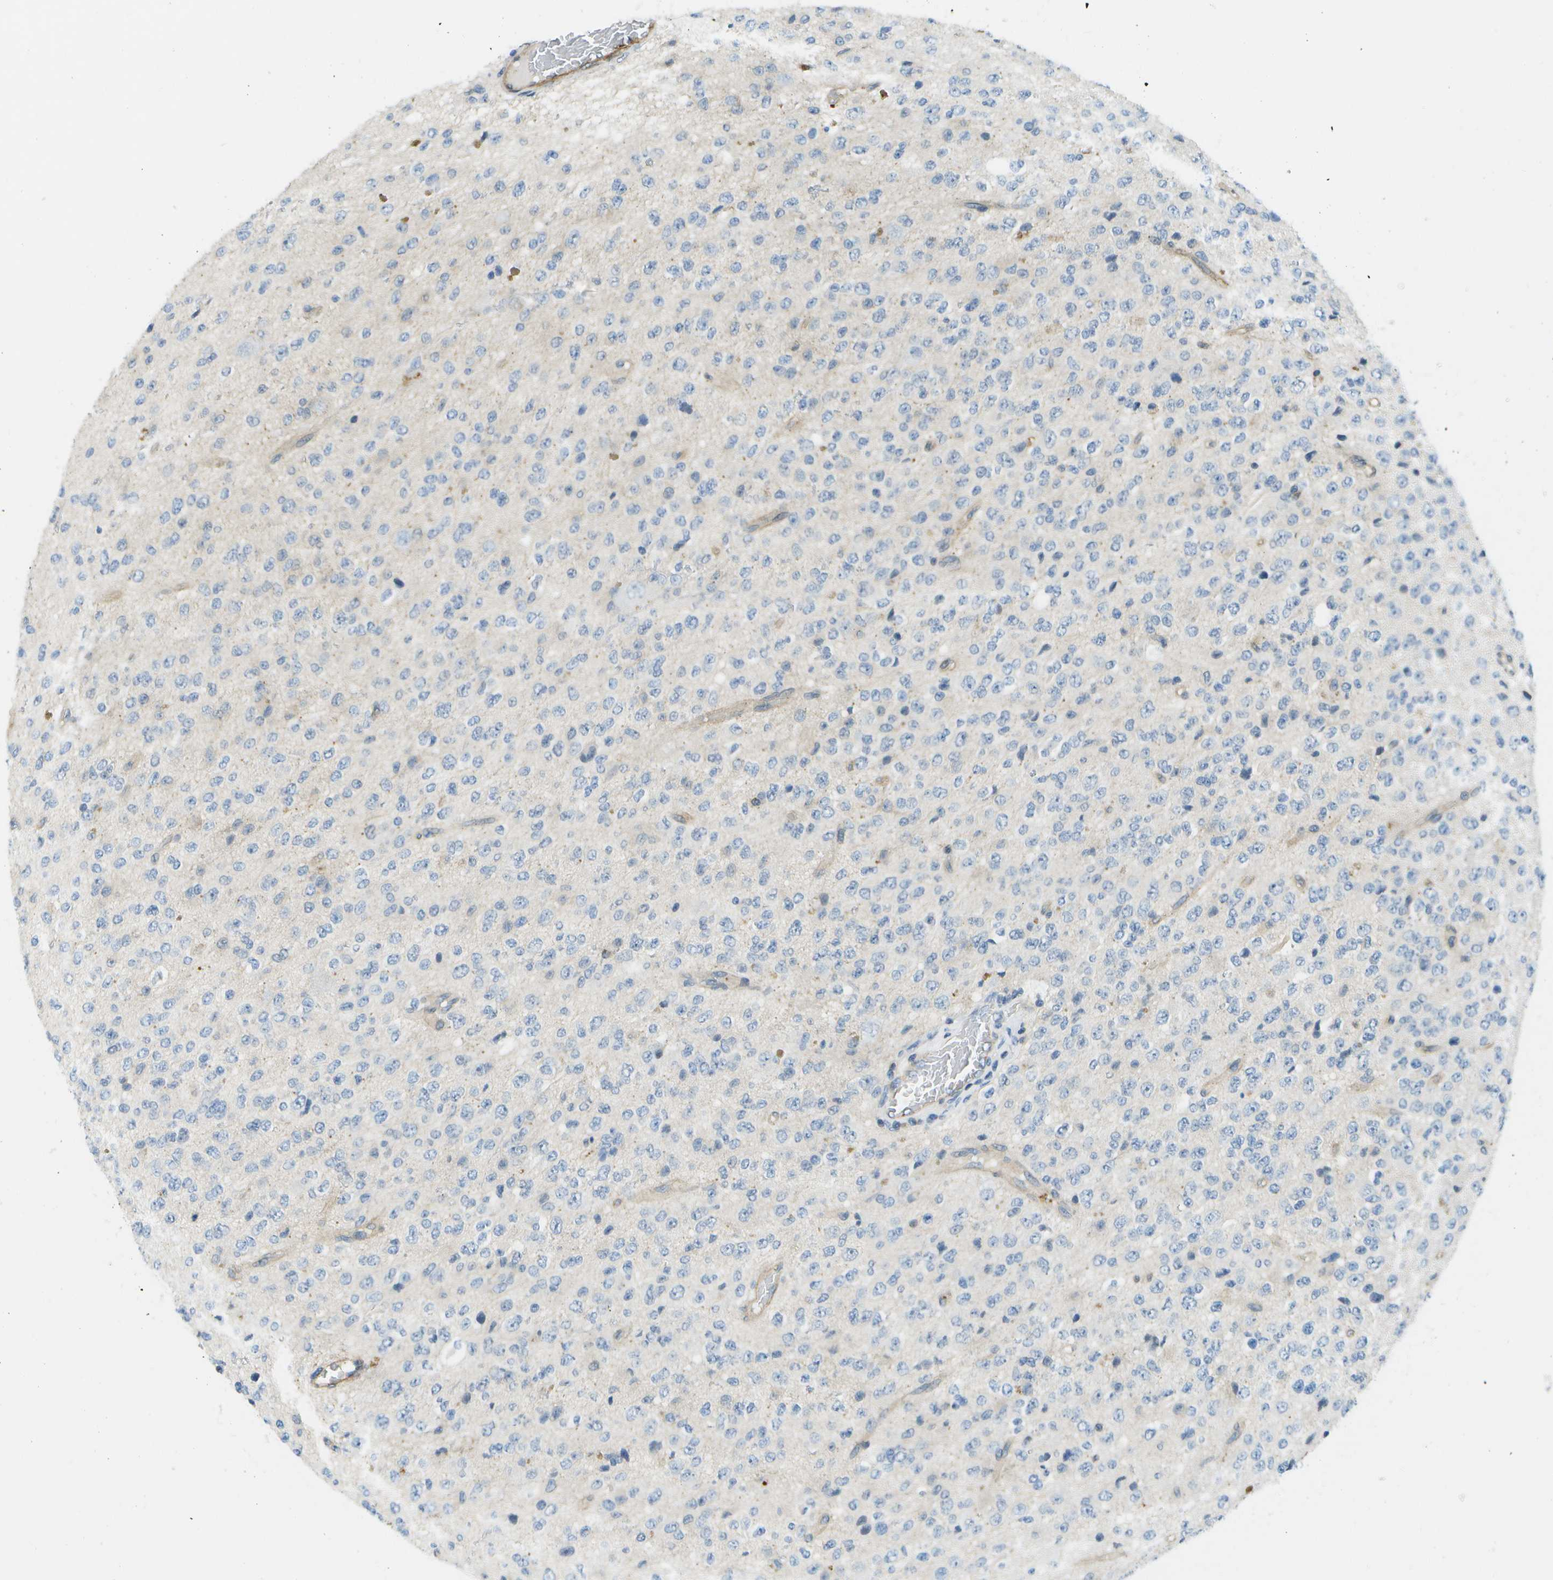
{"staining": {"intensity": "negative", "quantity": "none", "location": "none"}, "tissue": "glioma", "cell_type": "Tumor cells", "image_type": "cancer", "snomed": [{"axis": "morphology", "description": "Glioma, malignant, High grade"}, {"axis": "topography", "description": "pancreas cauda"}], "caption": "This is a photomicrograph of IHC staining of glioma, which shows no positivity in tumor cells. (DAB (3,3'-diaminobenzidine) immunohistochemistry, high magnification).", "gene": "KIAA0040", "patient": {"sex": "male", "age": 60}}